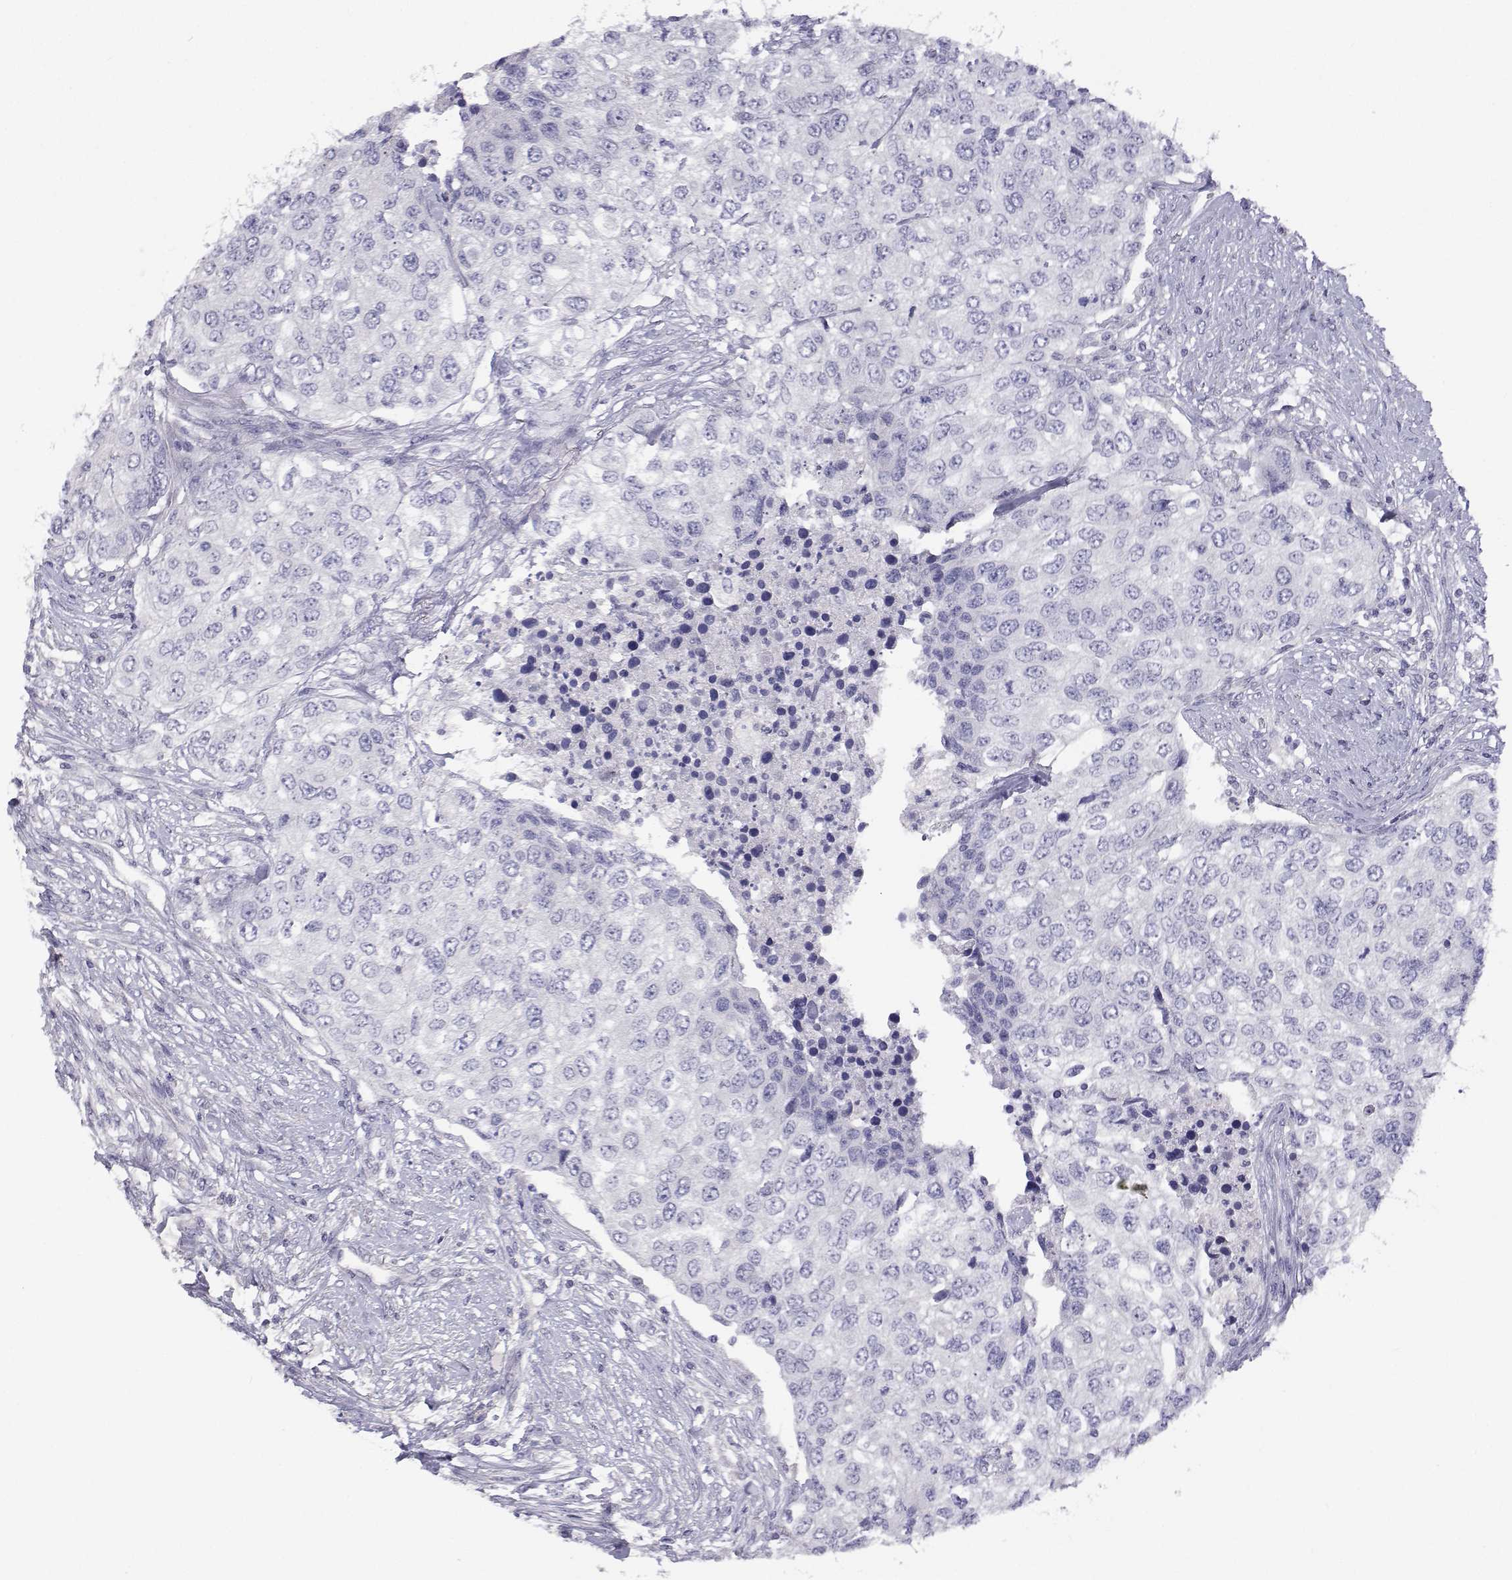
{"staining": {"intensity": "negative", "quantity": "none", "location": "none"}, "tissue": "urothelial cancer", "cell_type": "Tumor cells", "image_type": "cancer", "snomed": [{"axis": "morphology", "description": "Urothelial carcinoma, High grade"}, {"axis": "topography", "description": "Urinary bladder"}], "caption": "This is an immunohistochemistry (IHC) image of human urothelial carcinoma (high-grade). There is no positivity in tumor cells.", "gene": "ANKRD65", "patient": {"sex": "female", "age": 78}}